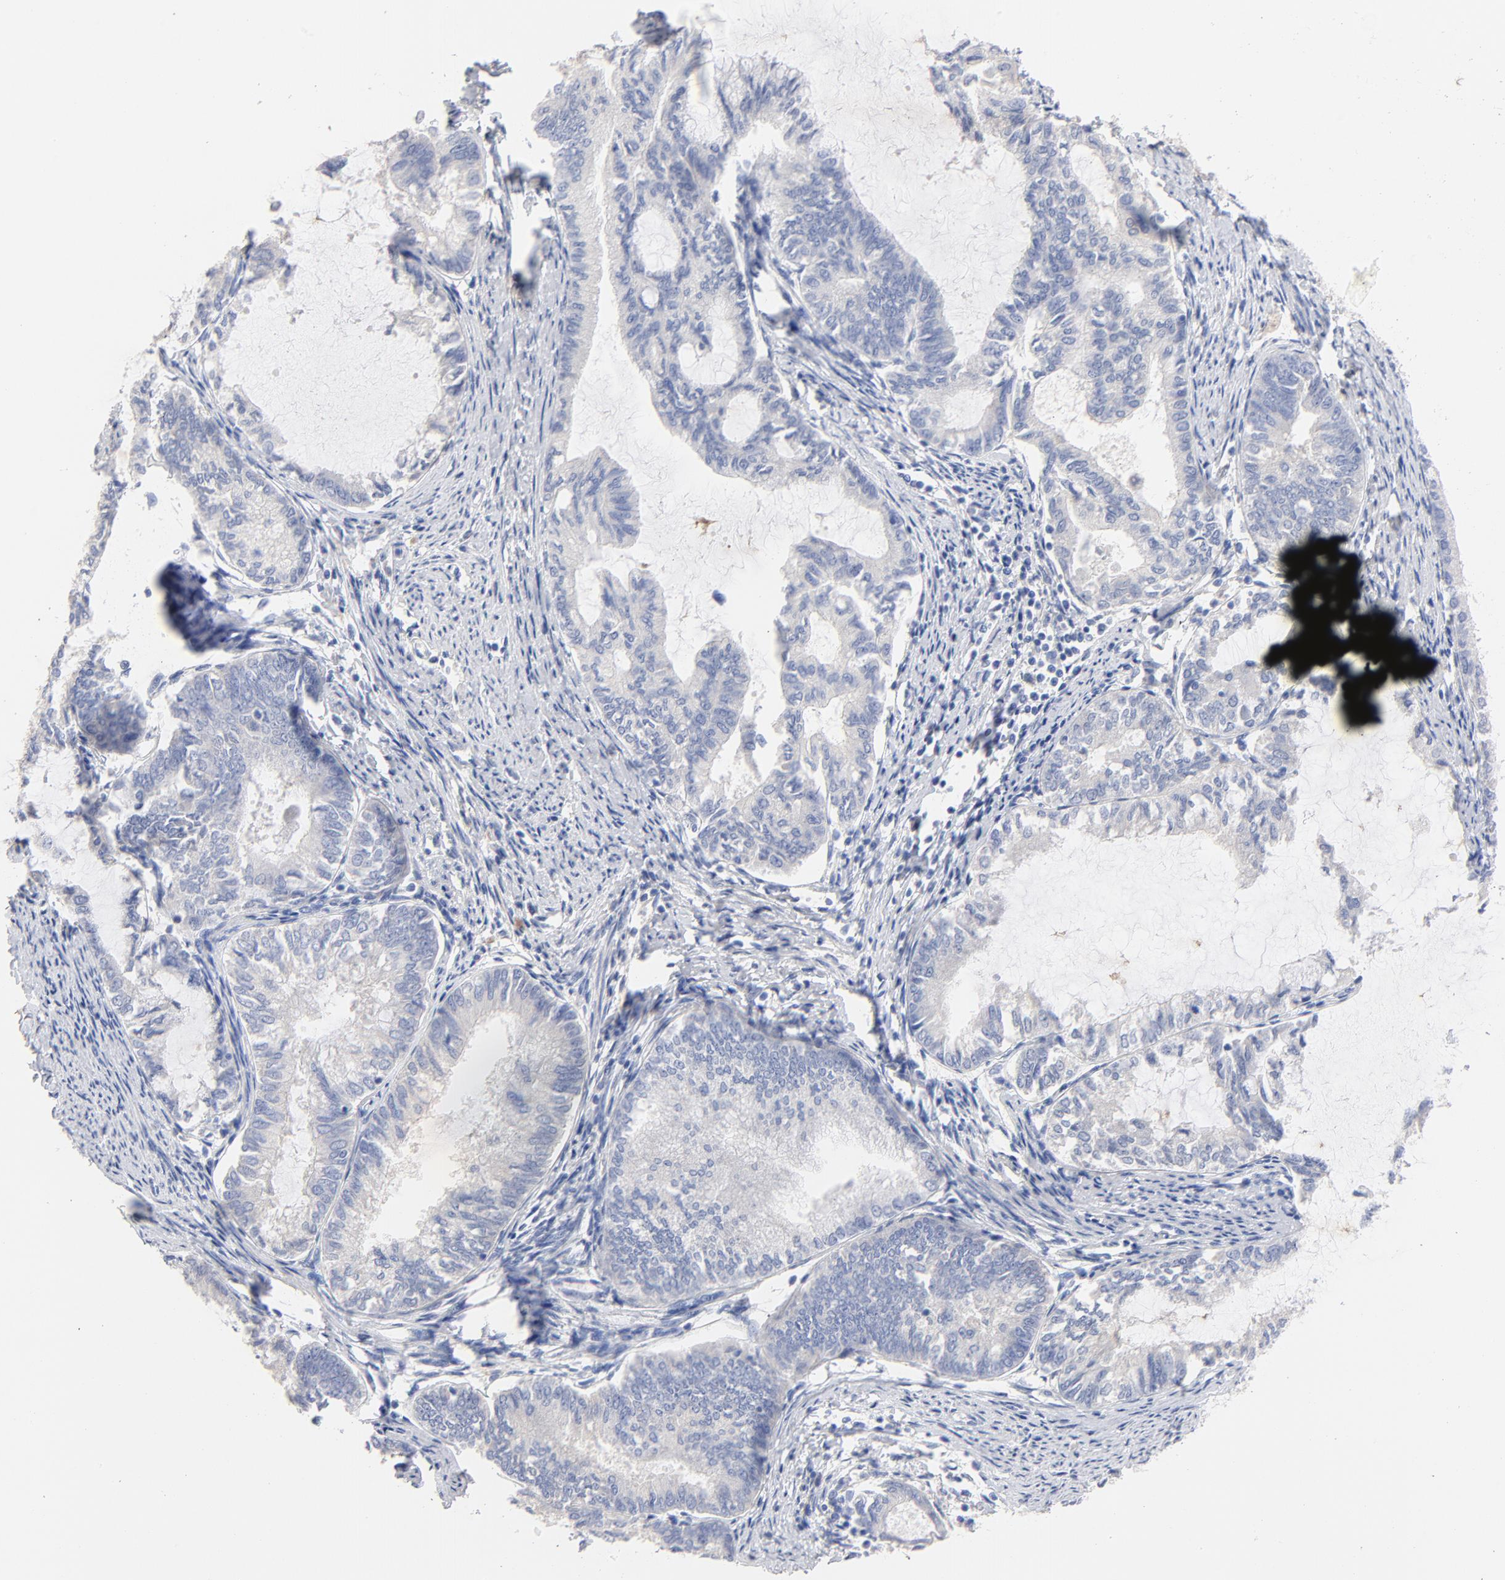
{"staining": {"intensity": "negative", "quantity": "none", "location": "none"}, "tissue": "endometrial cancer", "cell_type": "Tumor cells", "image_type": "cancer", "snomed": [{"axis": "morphology", "description": "Adenocarcinoma, NOS"}, {"axis": "topography", "description": "Endometrium"}], "caption": "DAB immunohistochemical staining of endometrial cancer (adenocarcinoma) exhibits no significant positivity in tumor cells.", "gene": "CPS1", "patient": {"sex": "female", "age": 86}}